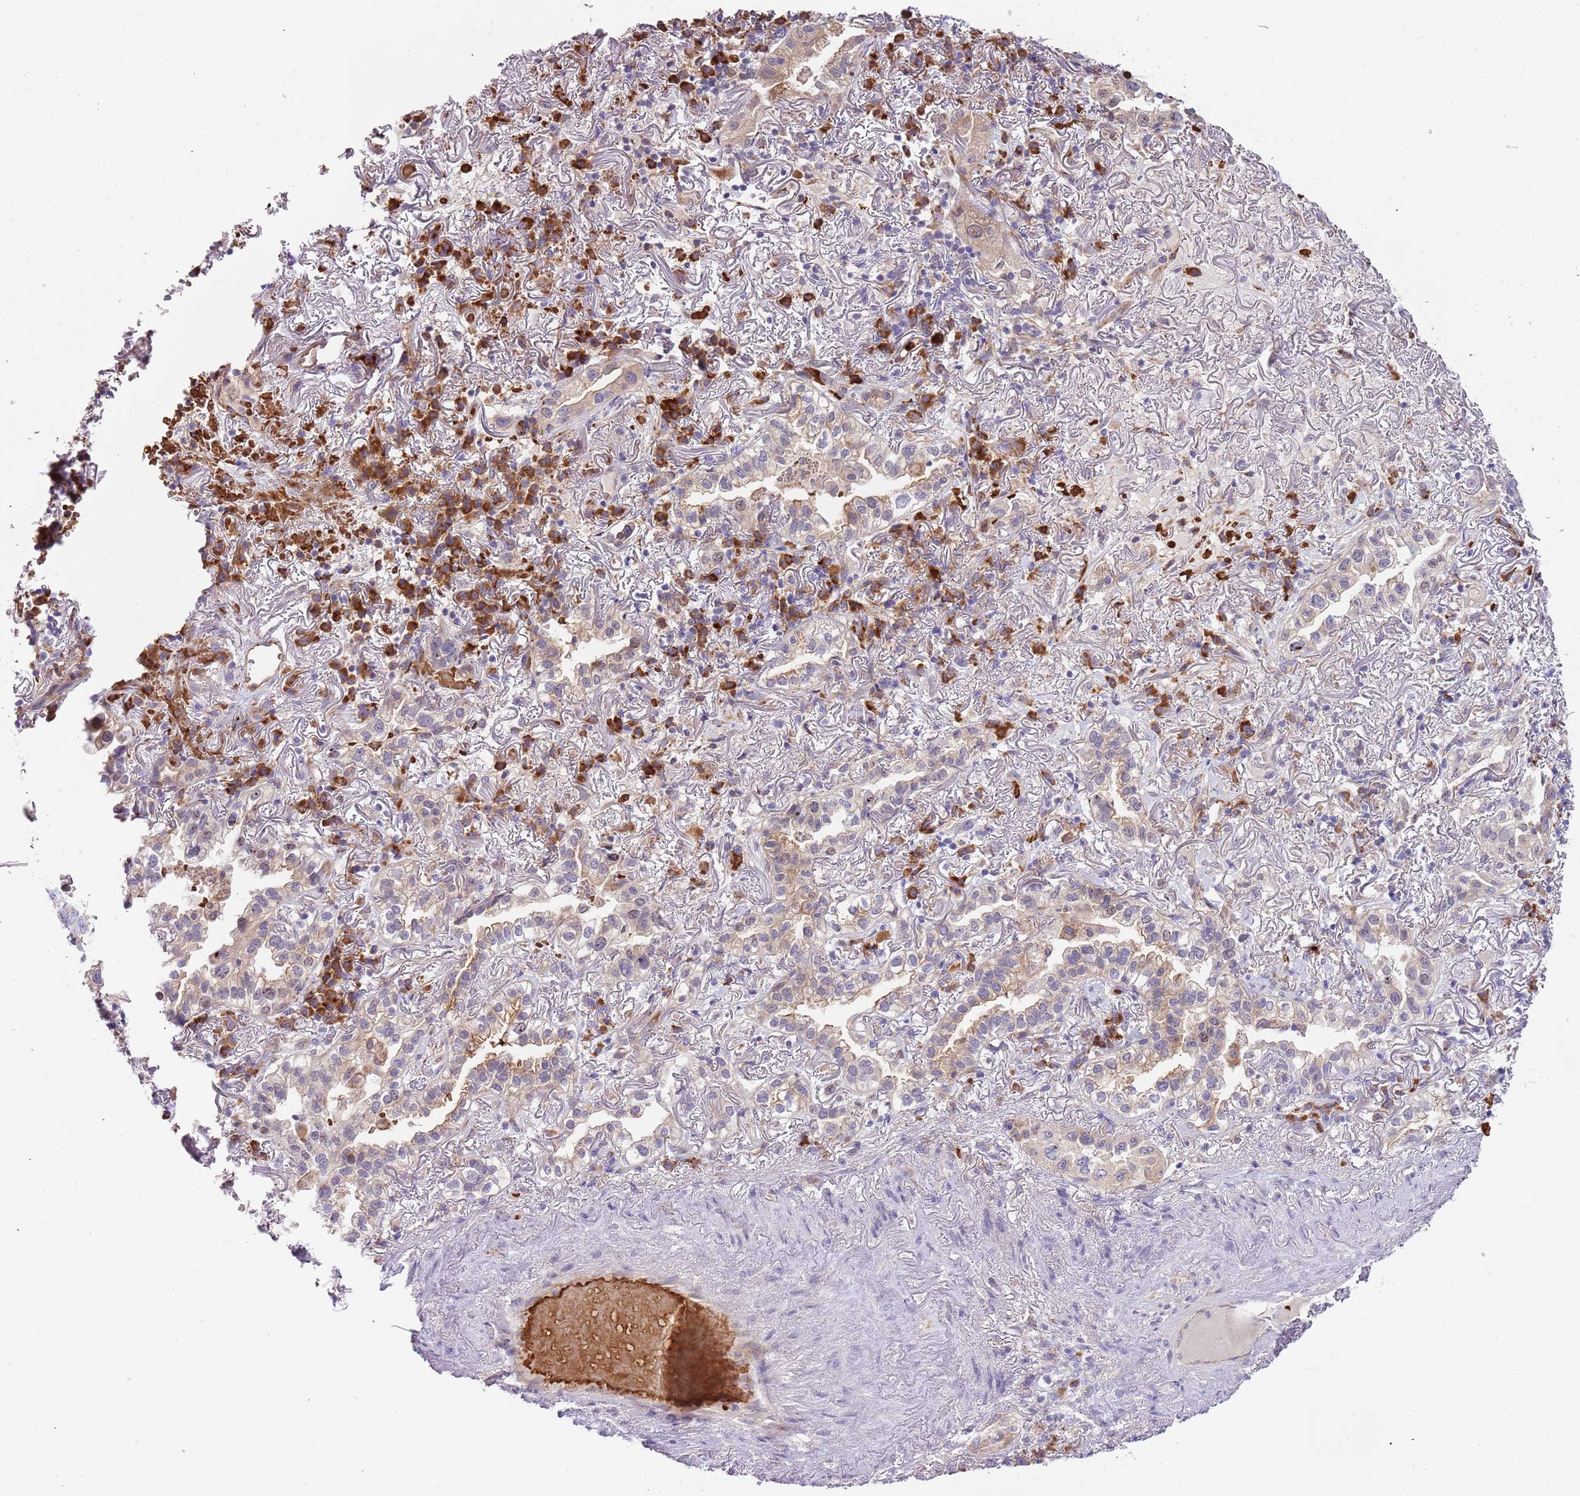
{"staining": {"intensity": "weak", "quantity": "25%-75%", "location": "cytoplasmic/membranous"}, "tissue": "lung cancer", "cell_type": "Tumor cells", "image_type": "cancer", "snomed": [{"axis": "morphology", "description": "Adenocarcinoma, NOS"}, {"axis": "topography", "description": "Lung"}], "caption": "Tumor cells exhibit low levels of weak cytoplasmic/membranous positivity in about 25%-75% of cells in adenocarcinoma (lung).", "gene": "VWCE", "patient": {"sex": "female", "age": 69}}